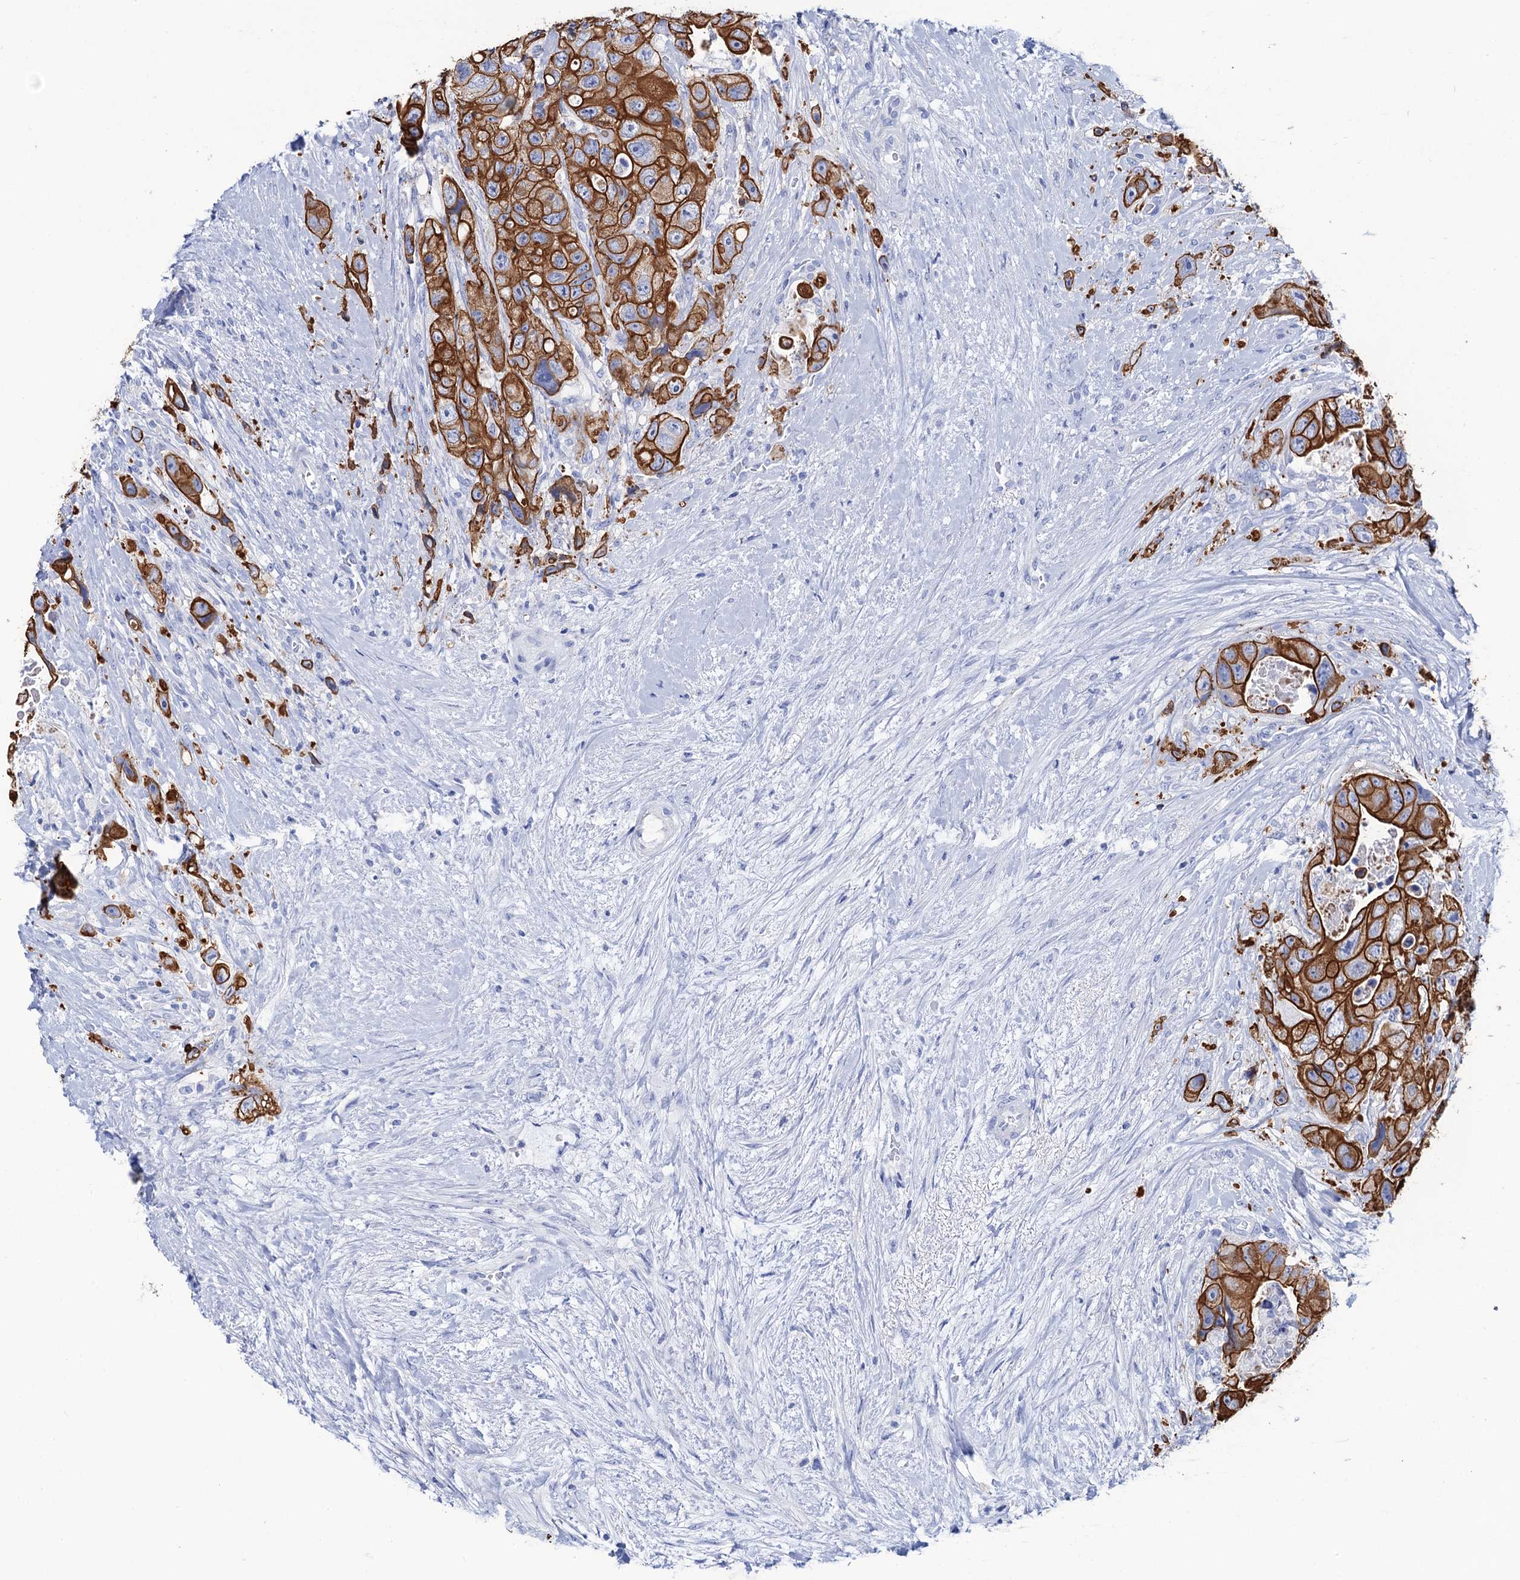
{"staining": {"intensity": "strong", "quantity": ">75%", "location": "cytoplasmic/membranous"}, "tissue": "colorectal cancer", "cell_type": "Tumor cells", "image_type": "cancer", "snomed": [{"axis": "morphology", "description": "Adenocarcinoma, NOS"}, {"axis": "topography", "description": "Colon"}], "caption": "Immunohistochemical staining of human colorectal cancer displays strong cytoplasmic/membranous protein positivity in about >75% of tumor cells.", "gene": "RAB3IP", "patient": {"sex": "female", "age": 46}}